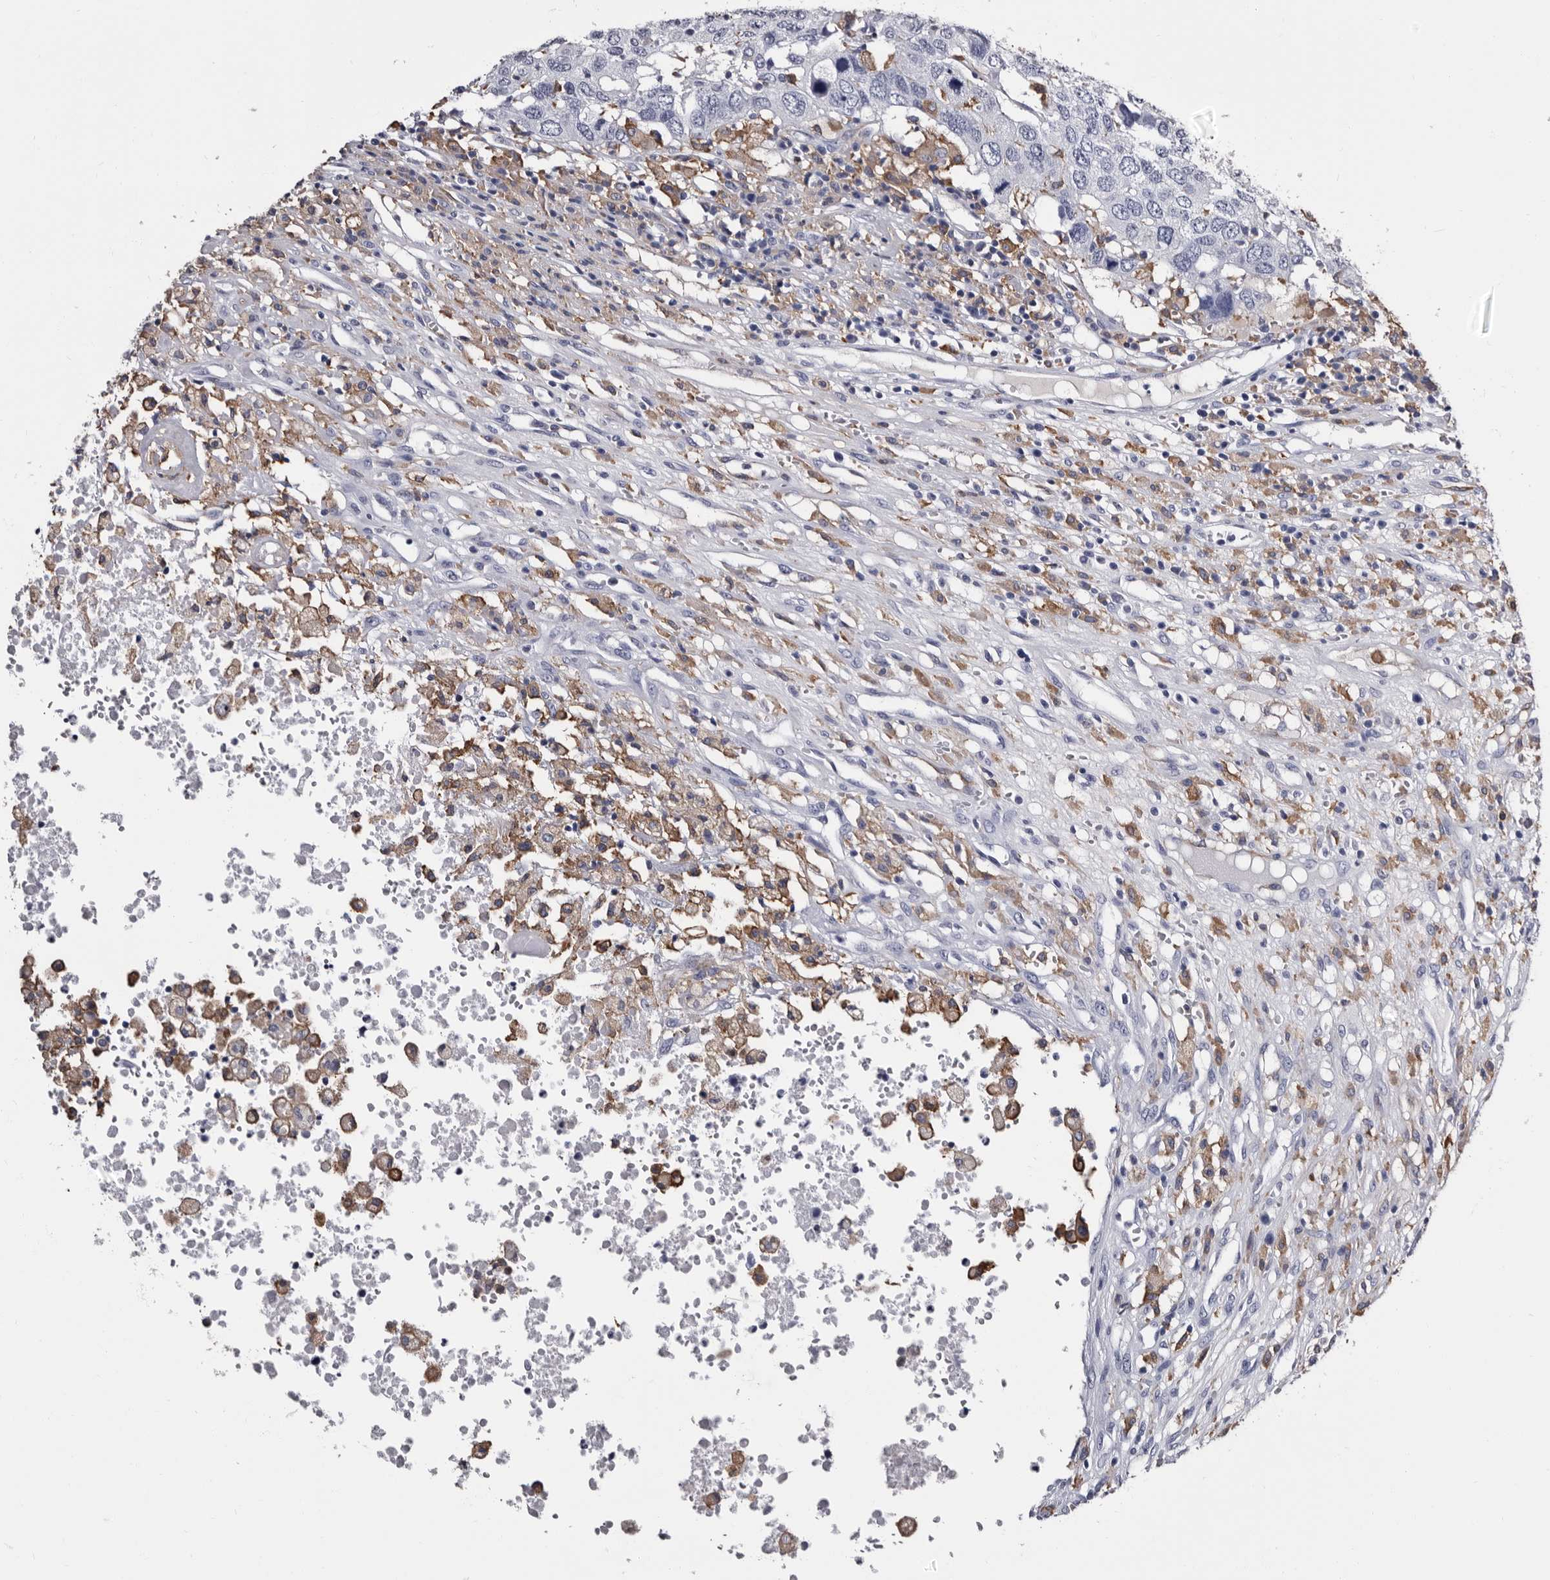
{"staining": {"intensity": "negative", "quantity": "none", "location": "none"}, "tissue": "head and neck cancer", "cell_type": "Tumor cells", "image_type": "cancer", "snomed": [{"axis": "morphology", "description": "Squamous cell carcinoma, NOS"}, {"axis": "topography", "description": "Head-Neck"}], "caption": "Micrograph shows no significant protein expression in tumor cells of squamous cell carcinoma (head and neck).", "gene": "EPB41L3", "patient": {"sex": "male", "age": 66}}